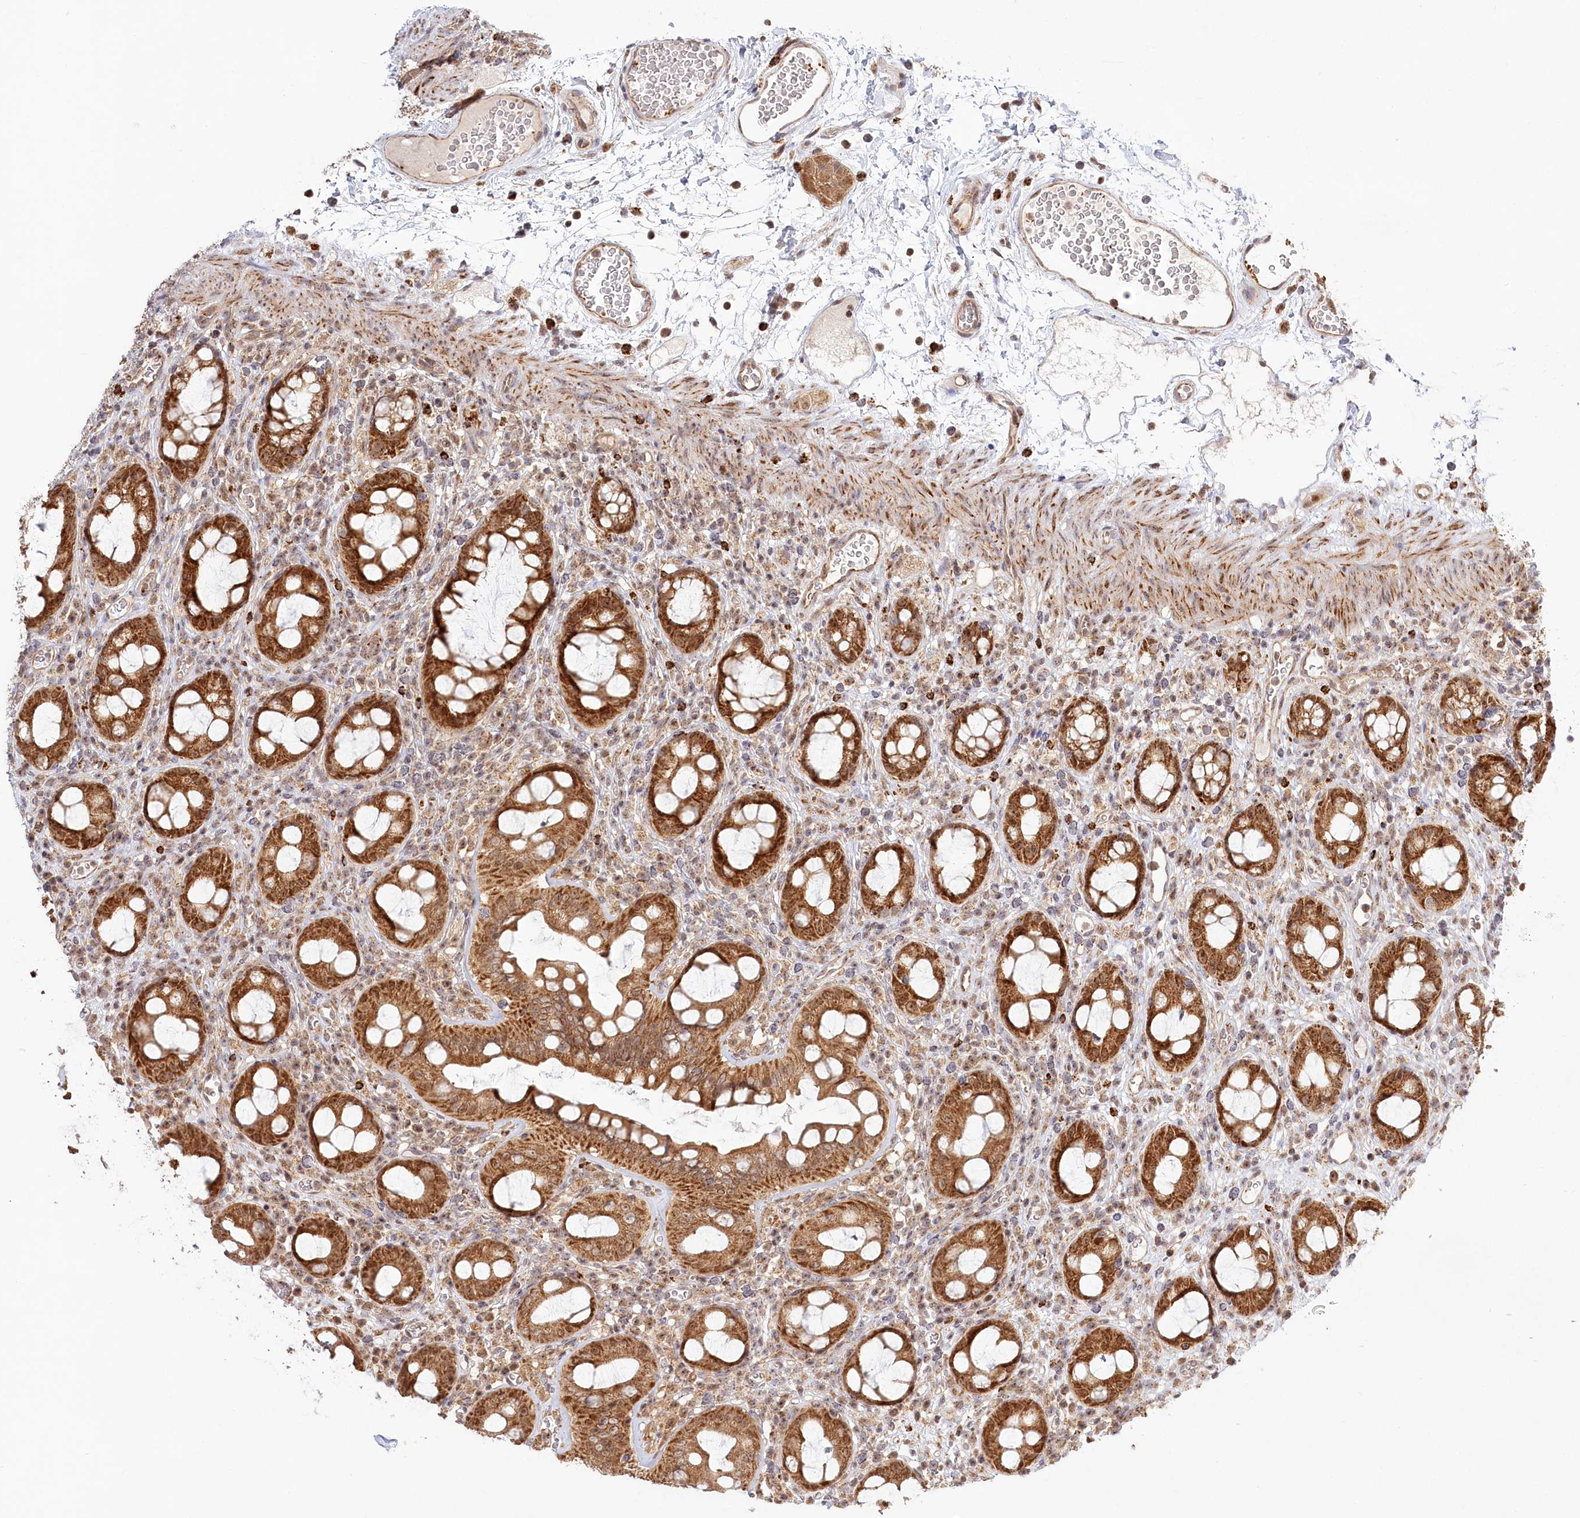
{"staining": {"intensity": "moderate", "quantity": ">75%", "location": "cytoplasmic/membranous"}, "tissue": "rectum", "cell_type": "Glandular cells", "image_type": "normal", "snomed": [{"axis": "morphology", "description": "Normal tissue, NOS"}, {"axis": "topography", "description": "Rectum"}], "caption": "Immunohistochemistry (IHC) photomicrograph of benign rectum: human rectum stained using immunohistochemistry (IHC) demonstrates medium levels of moderate protein expression localized specifically in the cytoplasmic/membranous of glandular cells, appearing as a cytoplasmic/membranous brown color.", "gene": "RTN4IP1", "patient": {"sex": "female", "age": 57}}